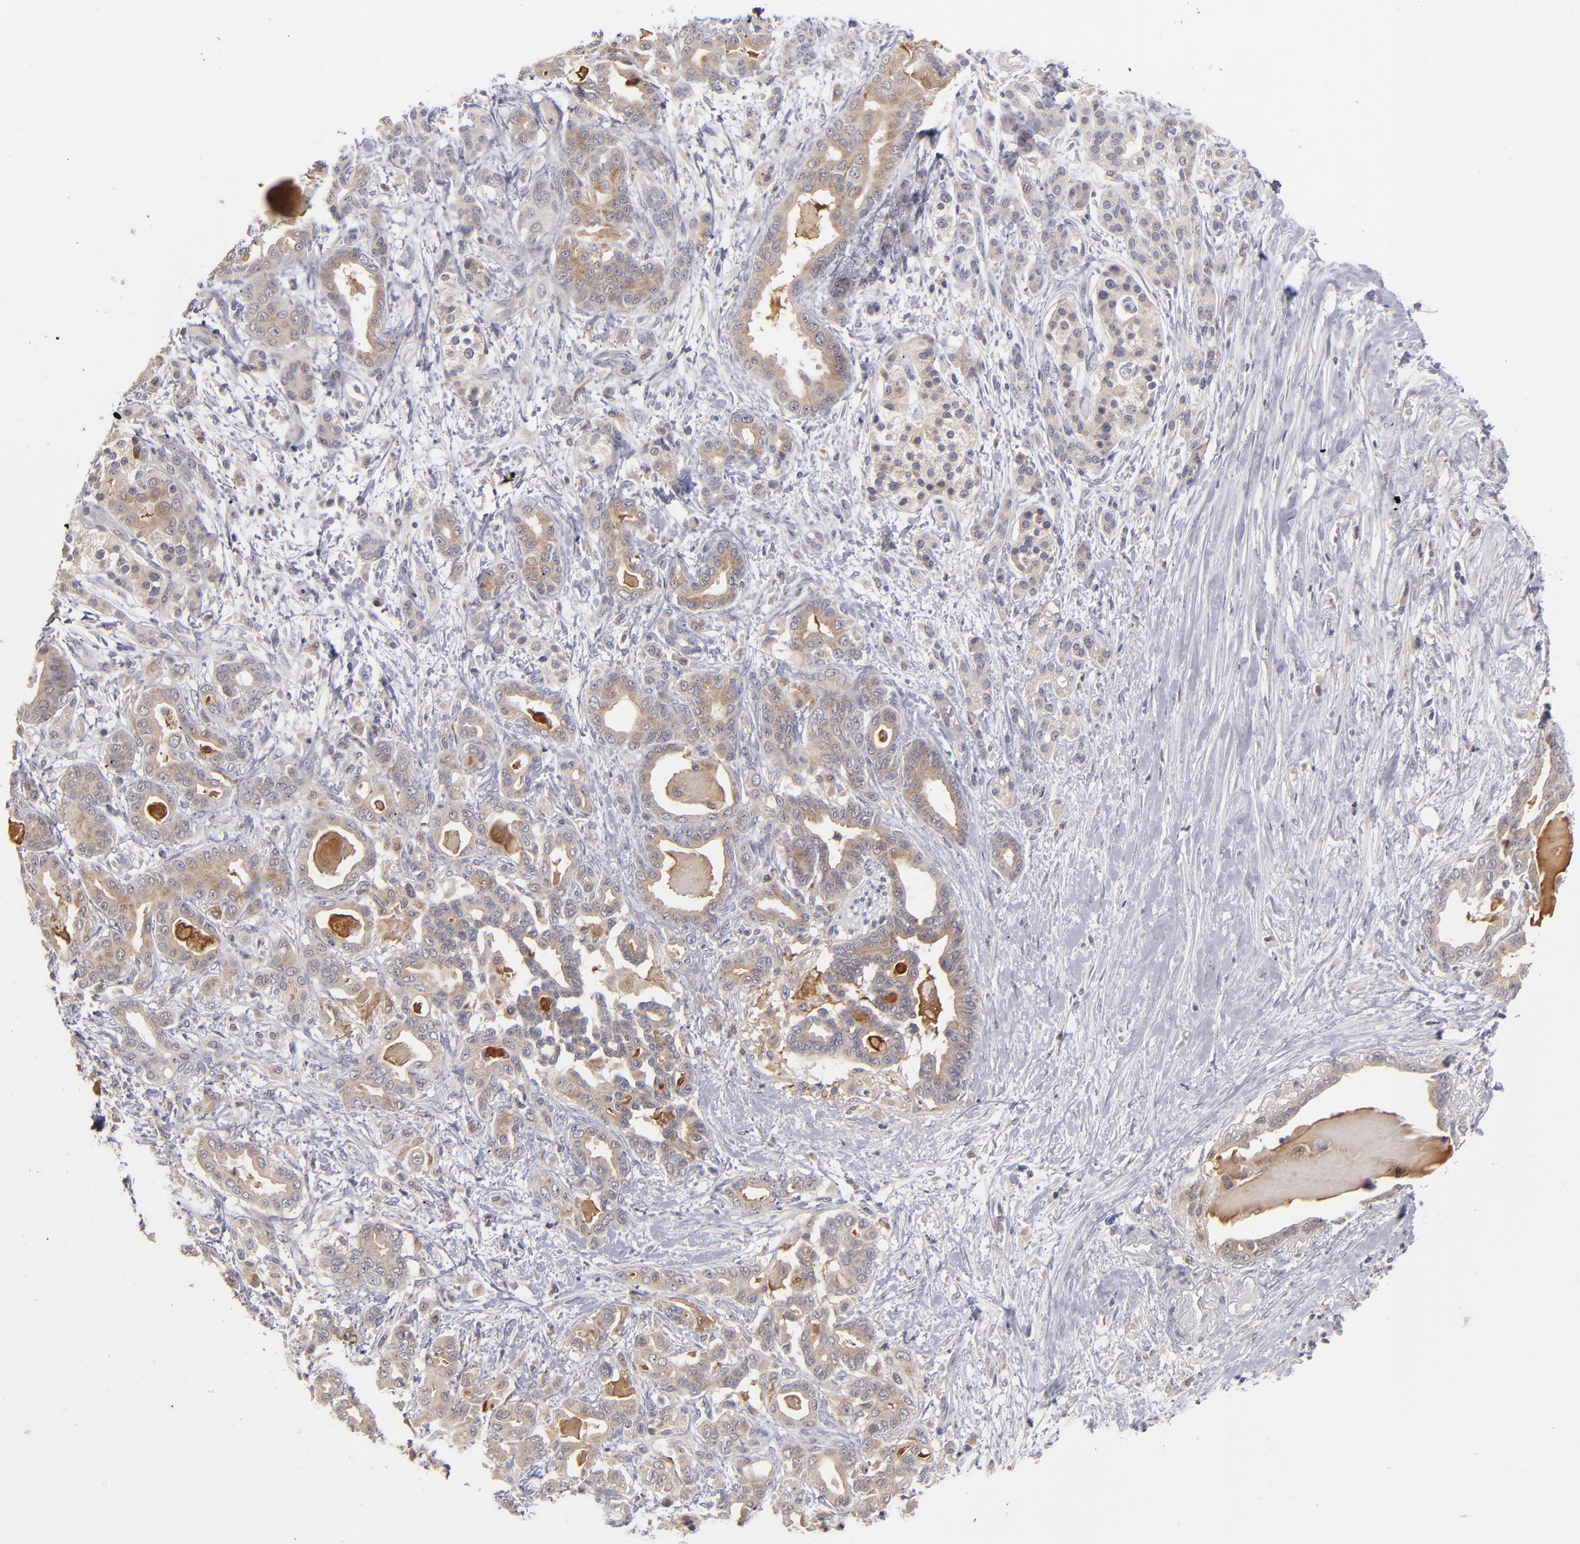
{"staining": {"intensity": "moderate", "quantity": ">75%", "location": "cytoplasmic/membranous"}, "tissue": "pancreatic cancer", "cell_type": "Tumor cells", "image_type": "cancer", "snomed": [{"axis": "morphology", "description": "Adenocarcinoma, NOS"}, {"axis": "topography", "description": "Pancreas"}], "caption": "Immunohistochemistry (IHC) of pancreatic adenocarcinoma shows medium levels of moderate cytoplasmic/membranous positivity in approximately >75% of tumor cells.", "gene": "EXD2", "patient": {"sex": "male", "age": 63}}